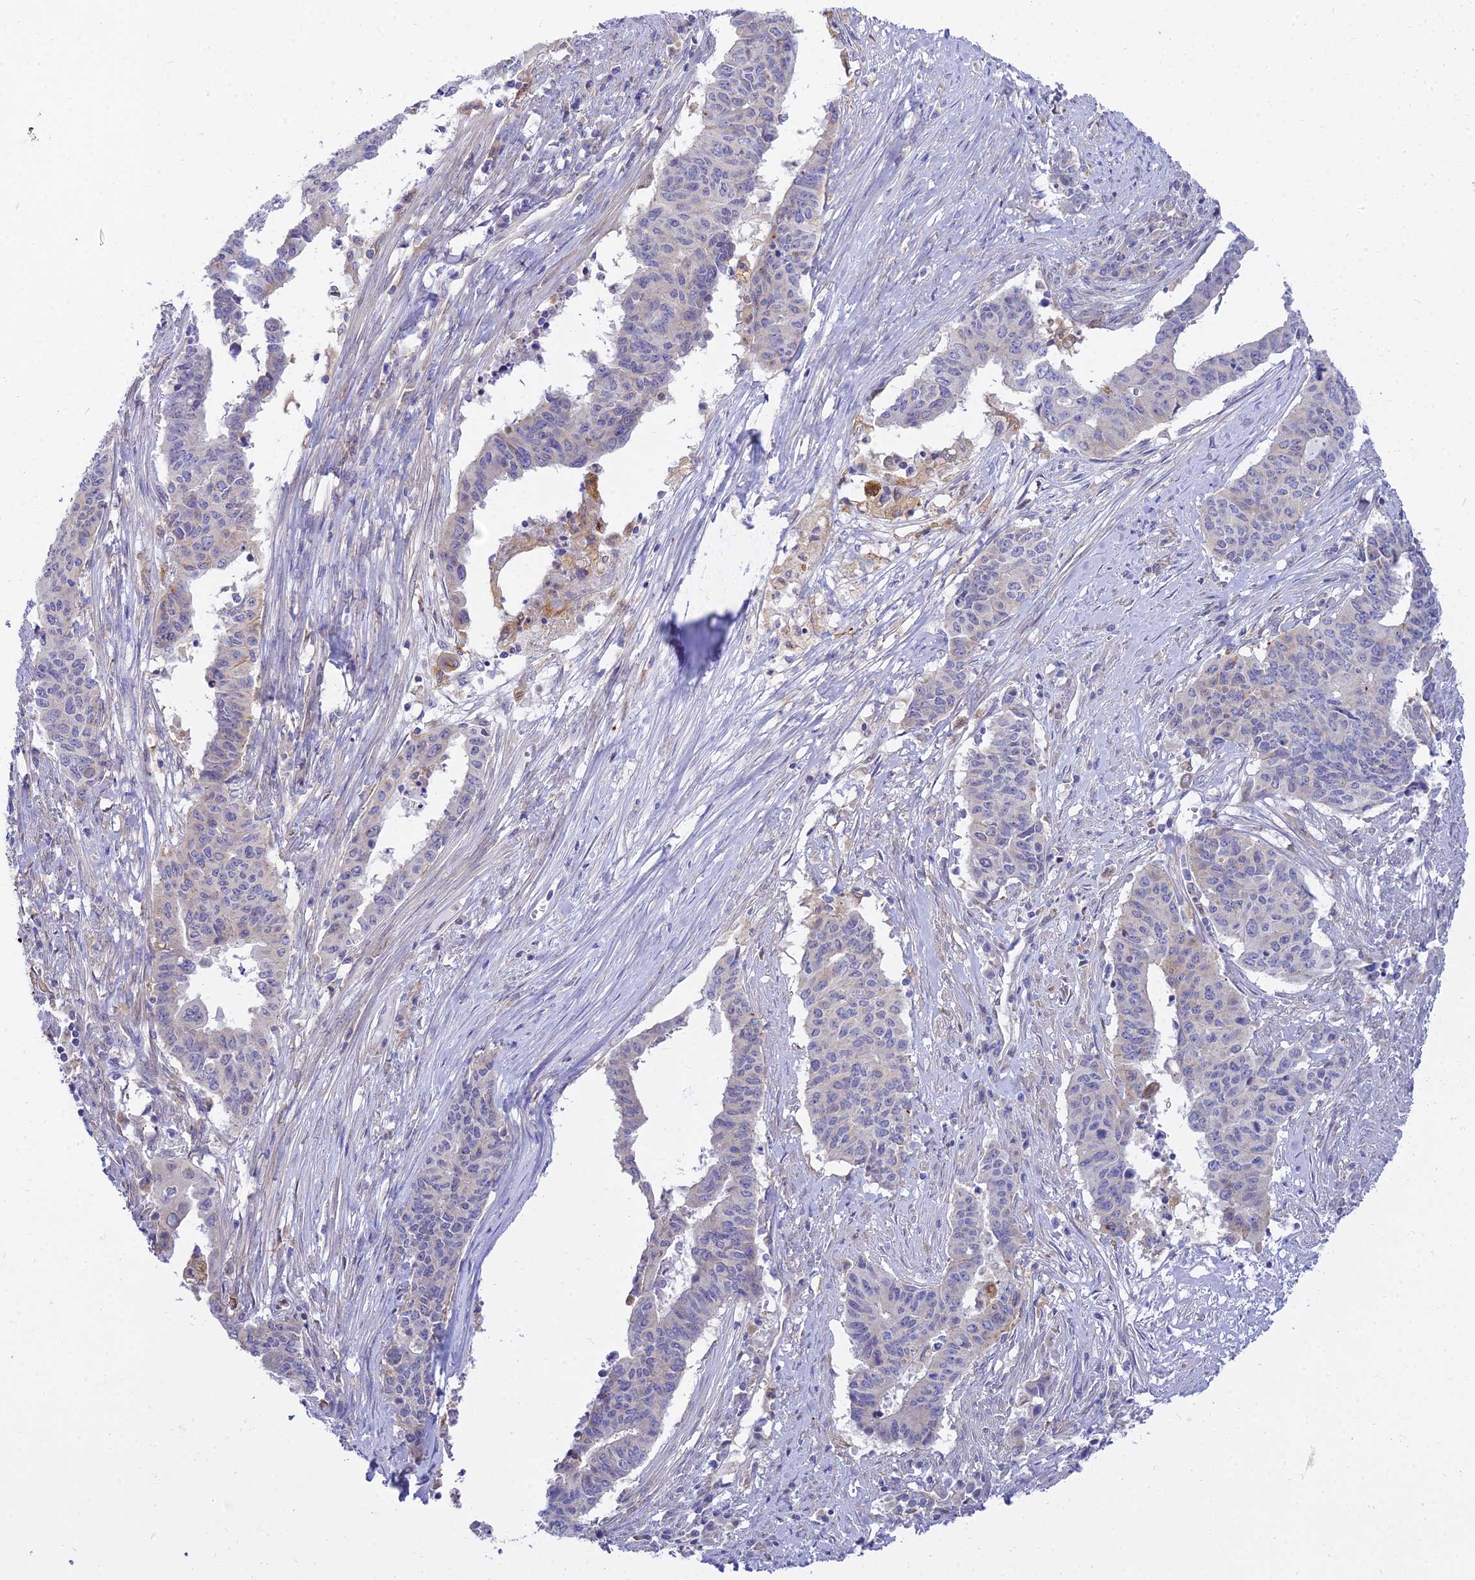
{"staining": {"intensity": "negative", "quantity": "none", "location": "none"}, "tissue": "endometrial cancer", "cell_type": "Tumor cells", "image_type": "cancer", "snomed": [{"axis": "morphology", "description": "Adenocarcinoma, NOS"}, {"axis": "topography", "description": "Endometrium"}], "caption": "This histopathology image is of adenocarcinoma (endometrial) stained with IHC to label a protein in brown with the nuclei are counter-stained blue. There is no positivity in tumor cells.", "gene": "ARL8B", "patient": {"sex": "female", "age": 59}}